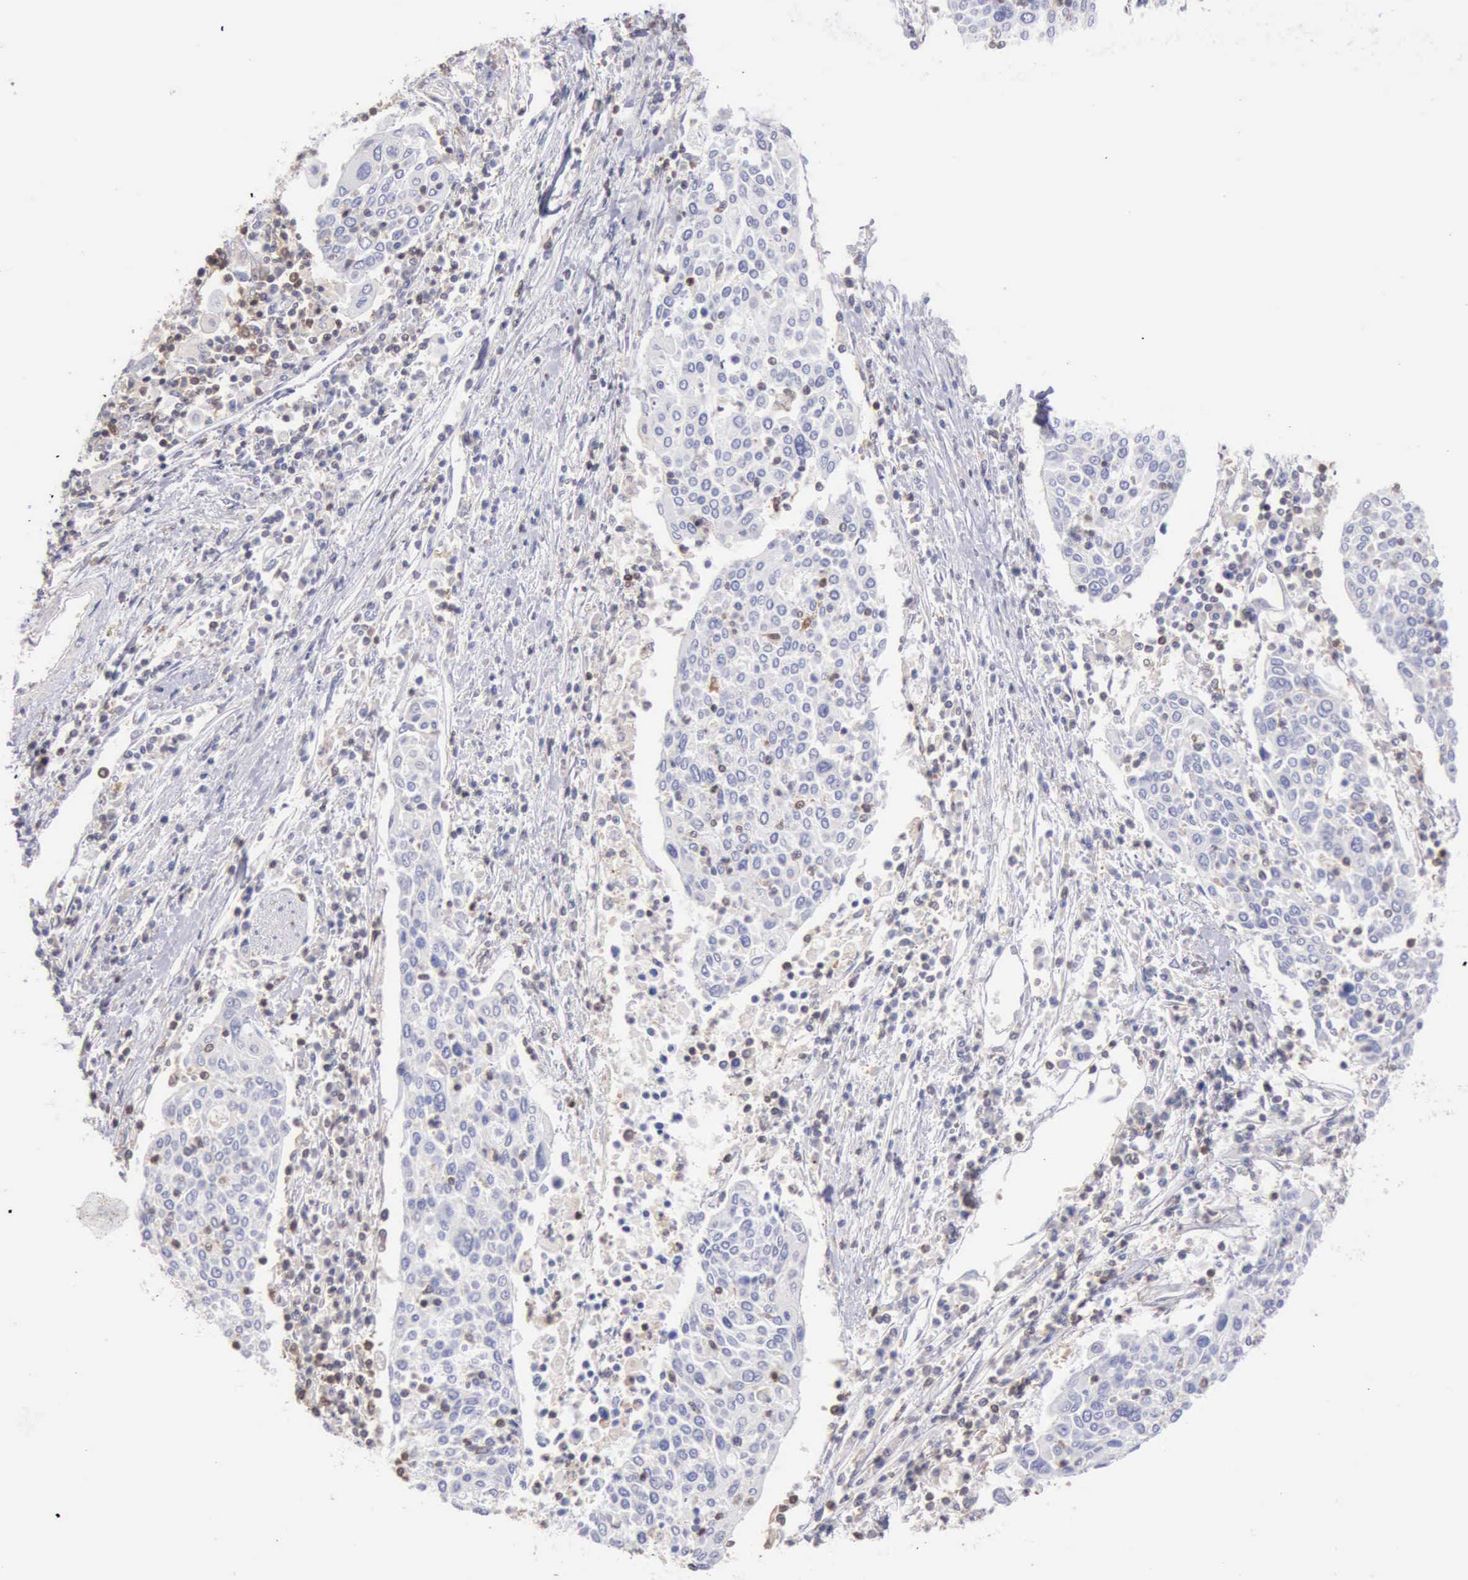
{"staining": {"intensity": "negative", "quantity": "none", "location": "none"}, "tissue": "cervical cancer", "cell_type": "Tumor cells", "image_type": "cancer", "snomed": [{"axis": "morphology", "description": "Squamous cell carcinoma, NOS"}, {"axis": "topography", "description": "Cervix"}], "caption": "Tumor cells are negative for brown protein staining in cervical cancer.", "gene": "SASH3", "patient": {"sex": "female", "age": 40}}